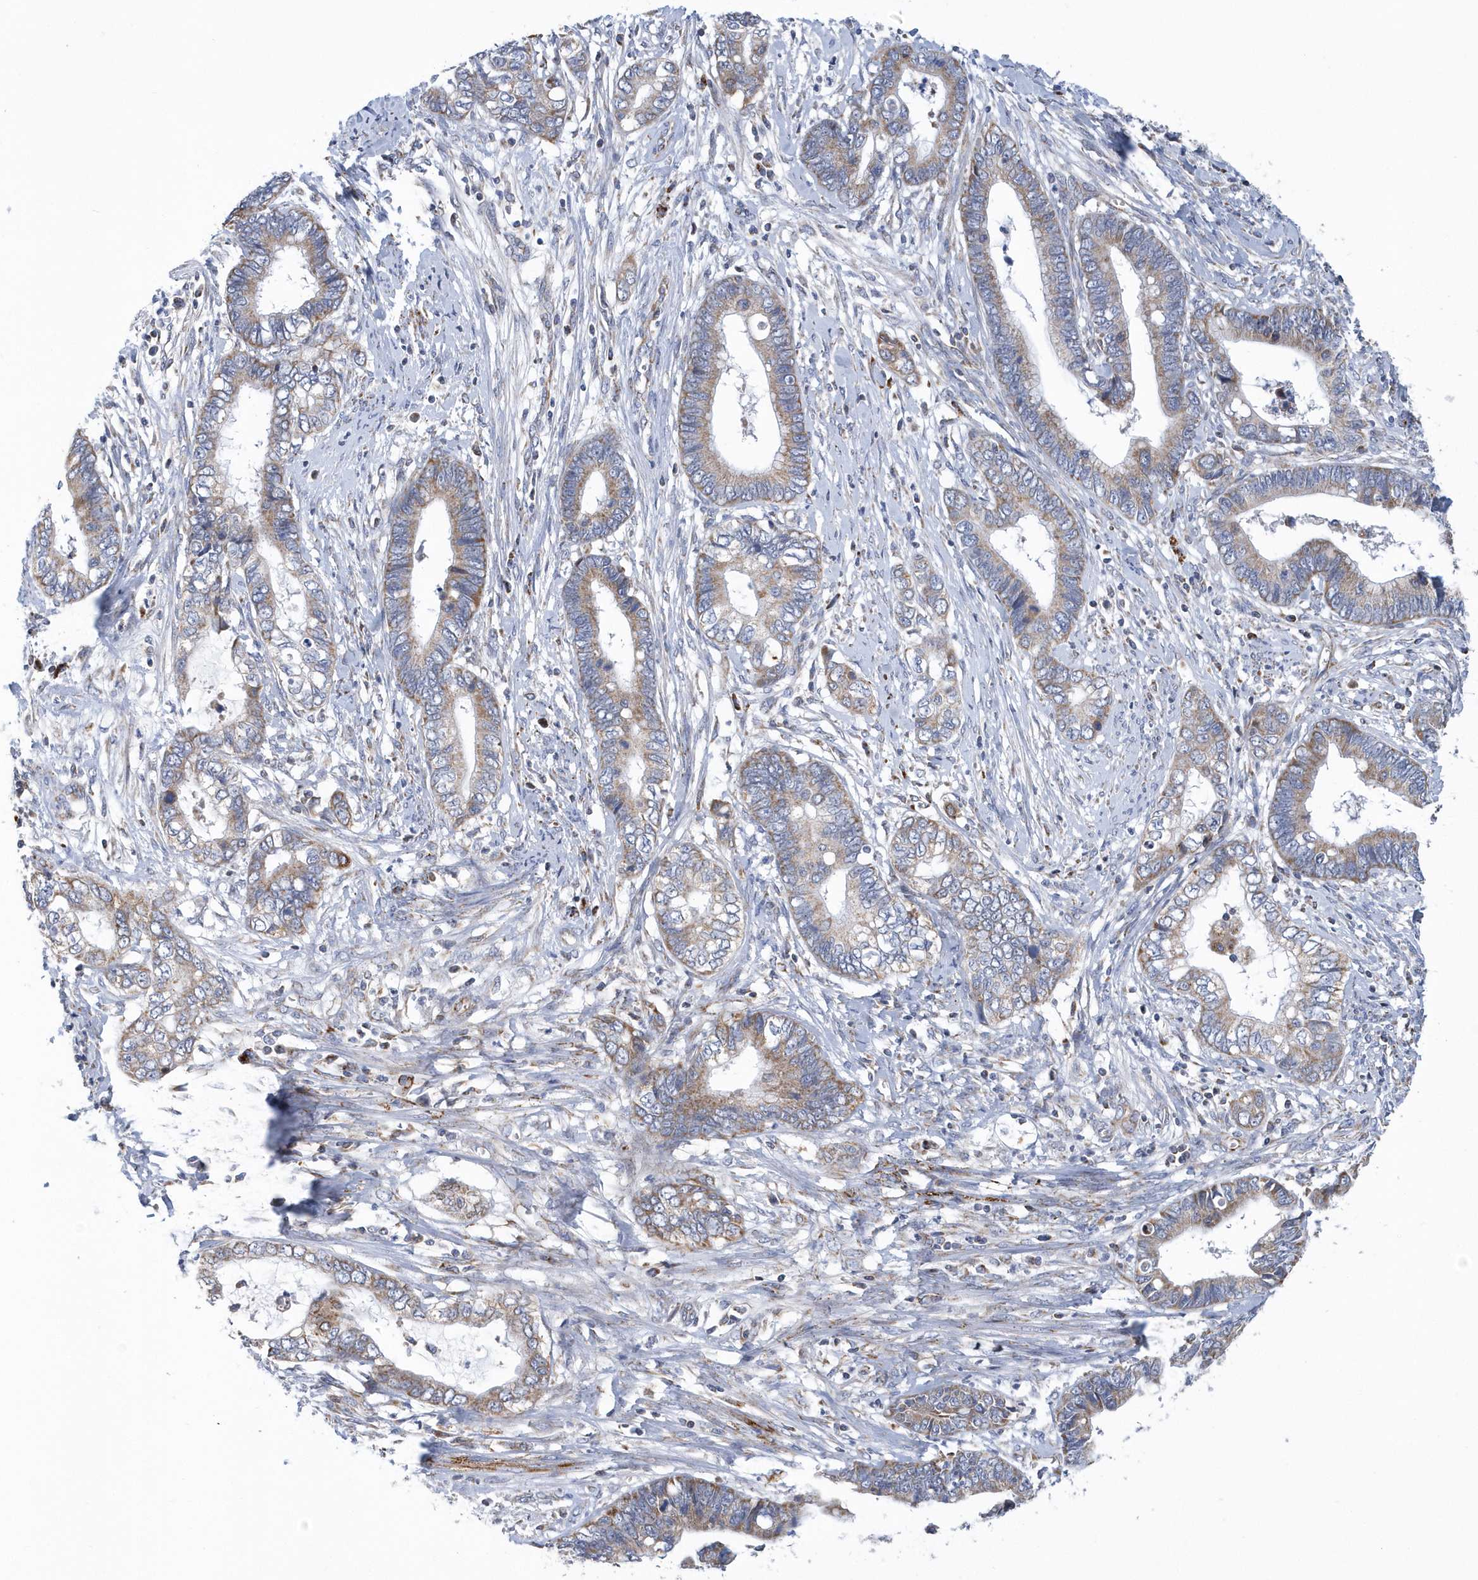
{"staining": {"intensity": "moderate", "quantity": "25%-75%", "location": "cytoplasmic/membranous"}, "tissue": "cervical cancer", "cell_type": "Tumor cells", "image_type": "cancer", "snomed": [{"axis": "morphology", "description": "Adenocarcinoma, NOS"}, {"axis": "topography", "description": "Cervix"}], "caption": "Human cervical cancer (adenocarcinoma) stained with a protein marker shows moderate staining in tumor cells.", "gene": "VWA5B2", "patient": {"sex": "female", "age": 44}}